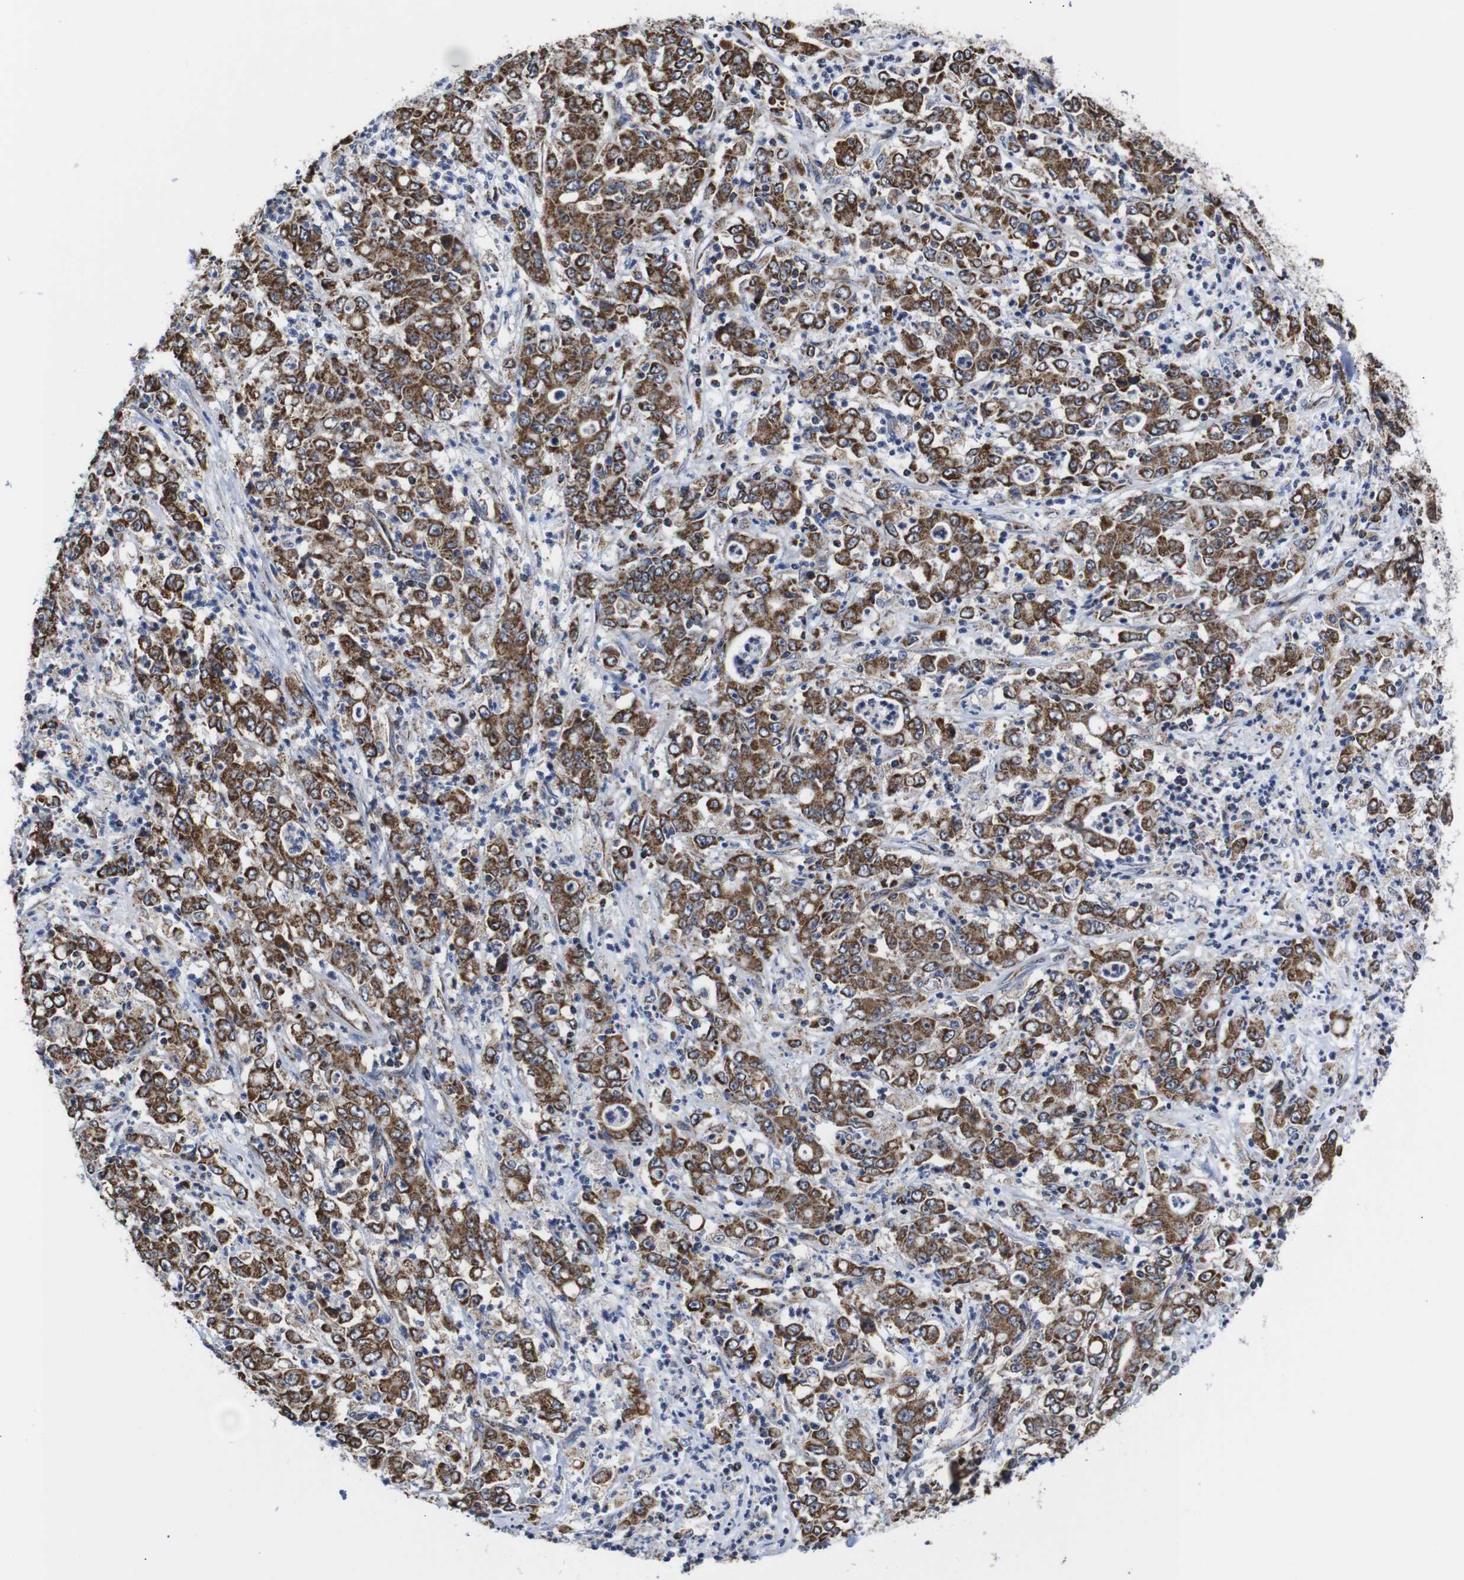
{"staining": {"intensity": "strong", "quantity": ">75%", "location": "cytoplasmic/membranous"}, "tissue": "stomach cancer", "cell_type": "Tumor cells", "image_type": "cancer", "snomed": [{"axis": "morphology", "description": "Adenocarcinoma, NOS"}, {"axis": "topography", "description": "Stomach, lower"}], "caption": "DAB (3,3'-diaminobenzidine) immunohistochemical staining of adenocarcinoma (stomach) shows strong cytoplasmic/membranous protein positivity in about >75% of tumor cells.", "gene": "C17orf80", "patient": {"sex": "female", "age": 71}}